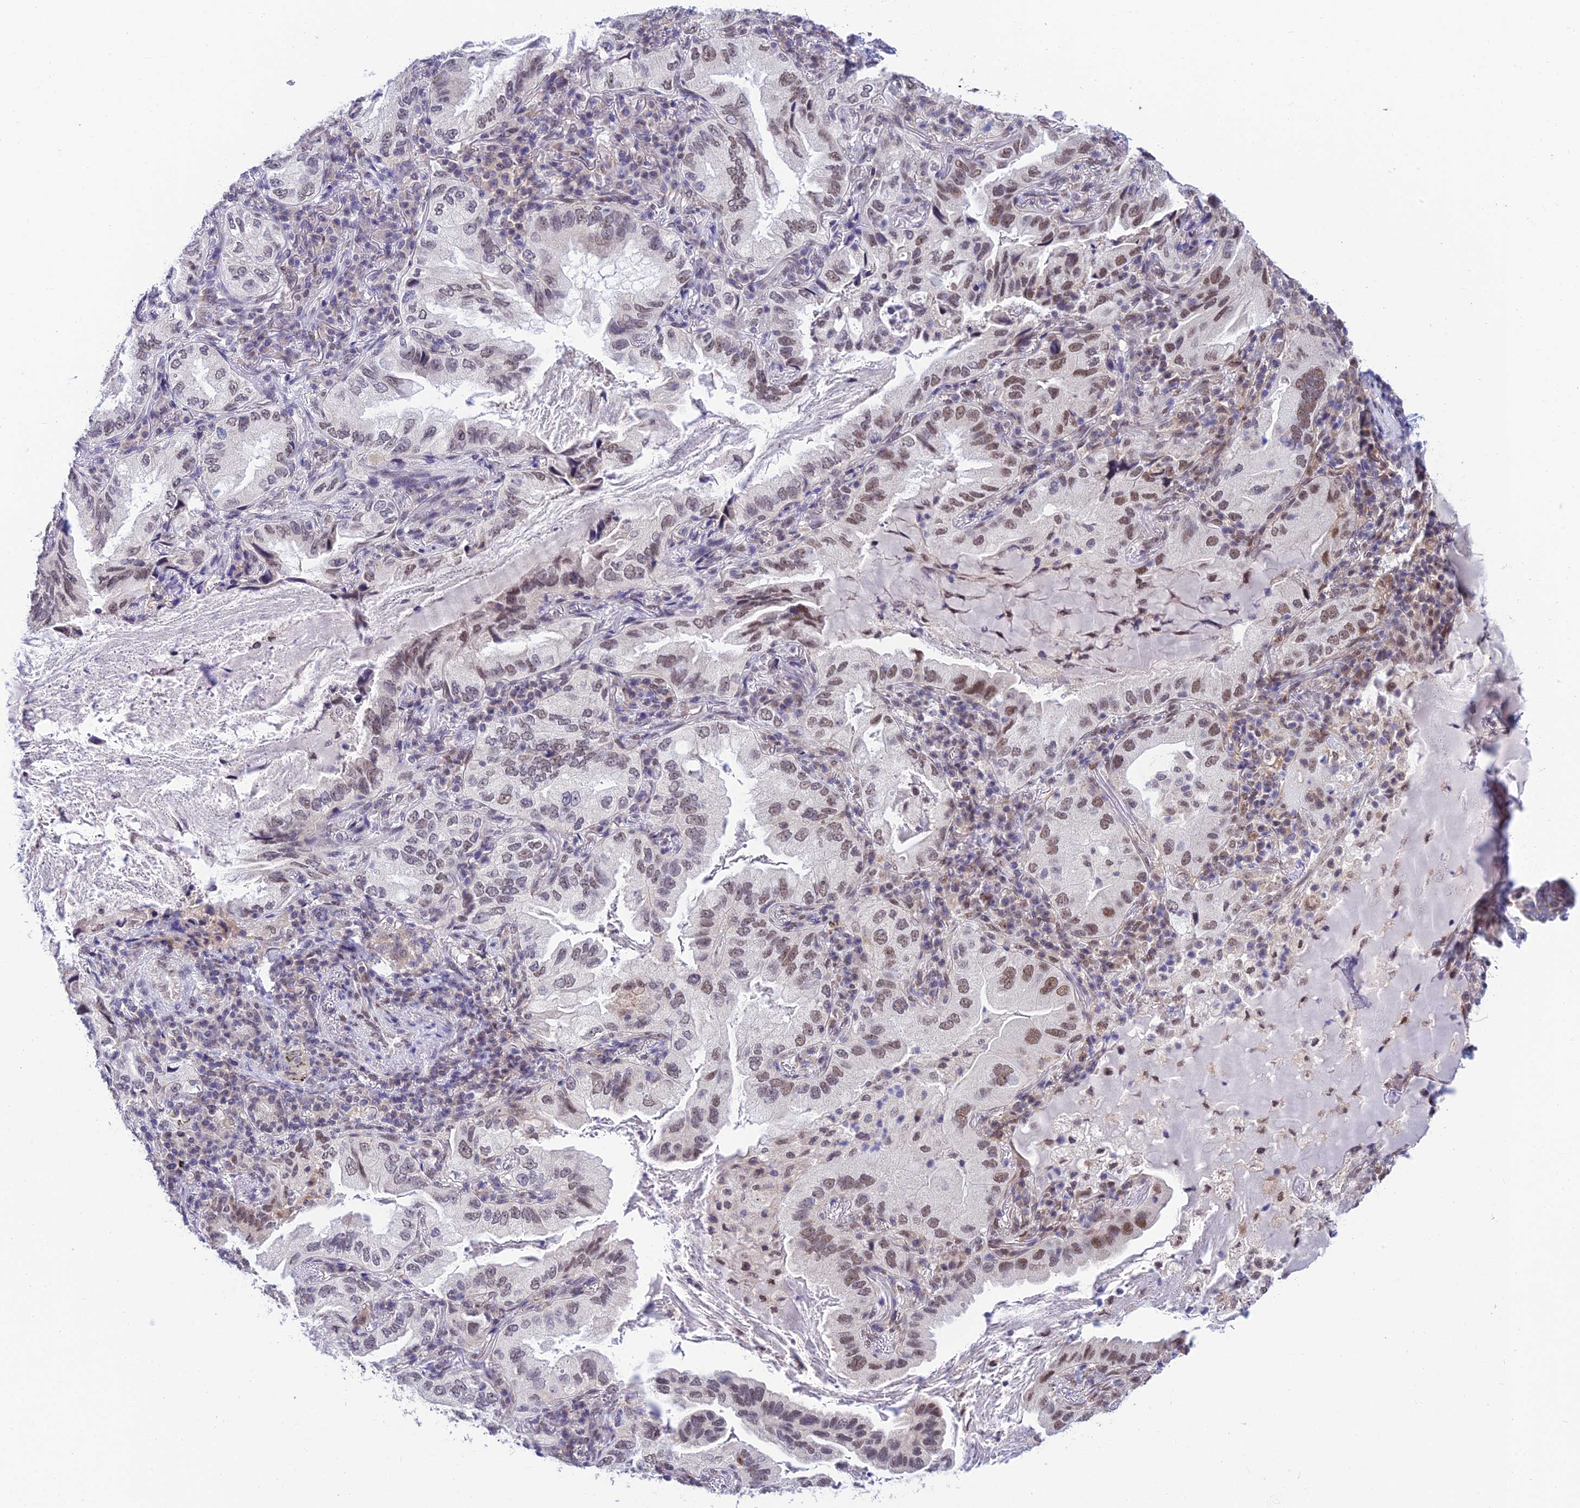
{"staining": {"intensity": "moderate", "quantity": ">75%", "location": "nuclear"}, "tissue": "lung cancer", "cell_type": "Tumor cells", "image_type": "cancer", "snomed": [{"axis": "morphology", "description": "Adenocarcinoma, NOS"}, {"axis": "topography", "description": "Lung"}], "caption": "Approximately >75% of tumor cells in human lung adenocarcinoma exhibit moderate nuclear protein staining as visualized by brown immunohistochemical staining.", "gene": "C2orf49", "patient": {"sex": "female", "age": 69}}